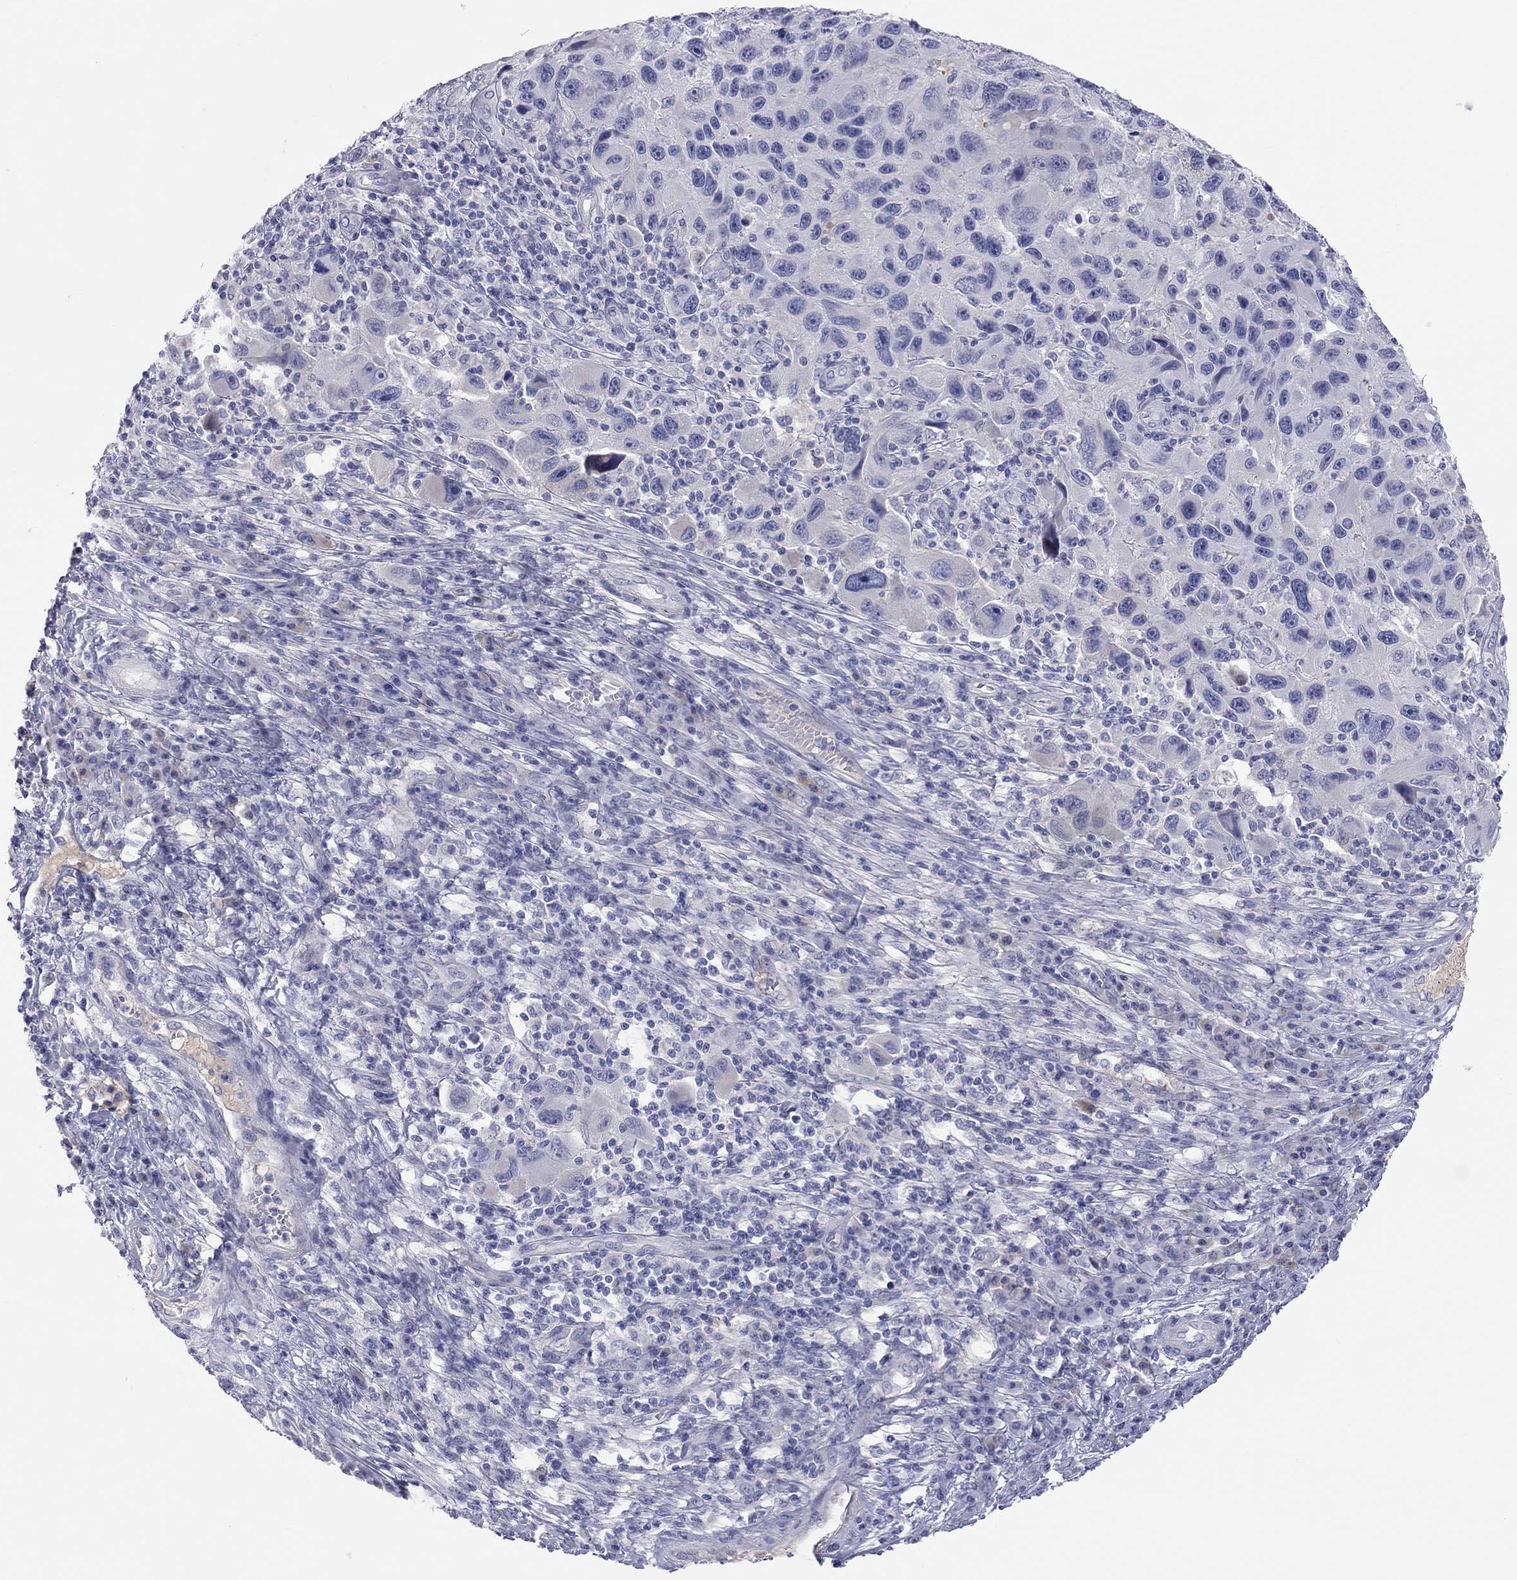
{"staining": {"intensity": "negative", "quantity": "none", "location": "none"}, "tissue": "melanoma", "cell_type": "Tumor cells", "image_type": "cancer", "snomed": [{"axis": "morphology", "description": "Malignant melanoma, NOS"}, {"axis": "topography", "description": "Skin"}], "caption": "Protein analysis of melanoma reveals no significant positivity in tumor cells. (DAB (3,3'-diaminobenzidine) immunohistochemistry (IHC) visualized using brightfield microscopy, high magnification).", "gene": "ST7L", "patient": {"sex": "male", "age": 53}}